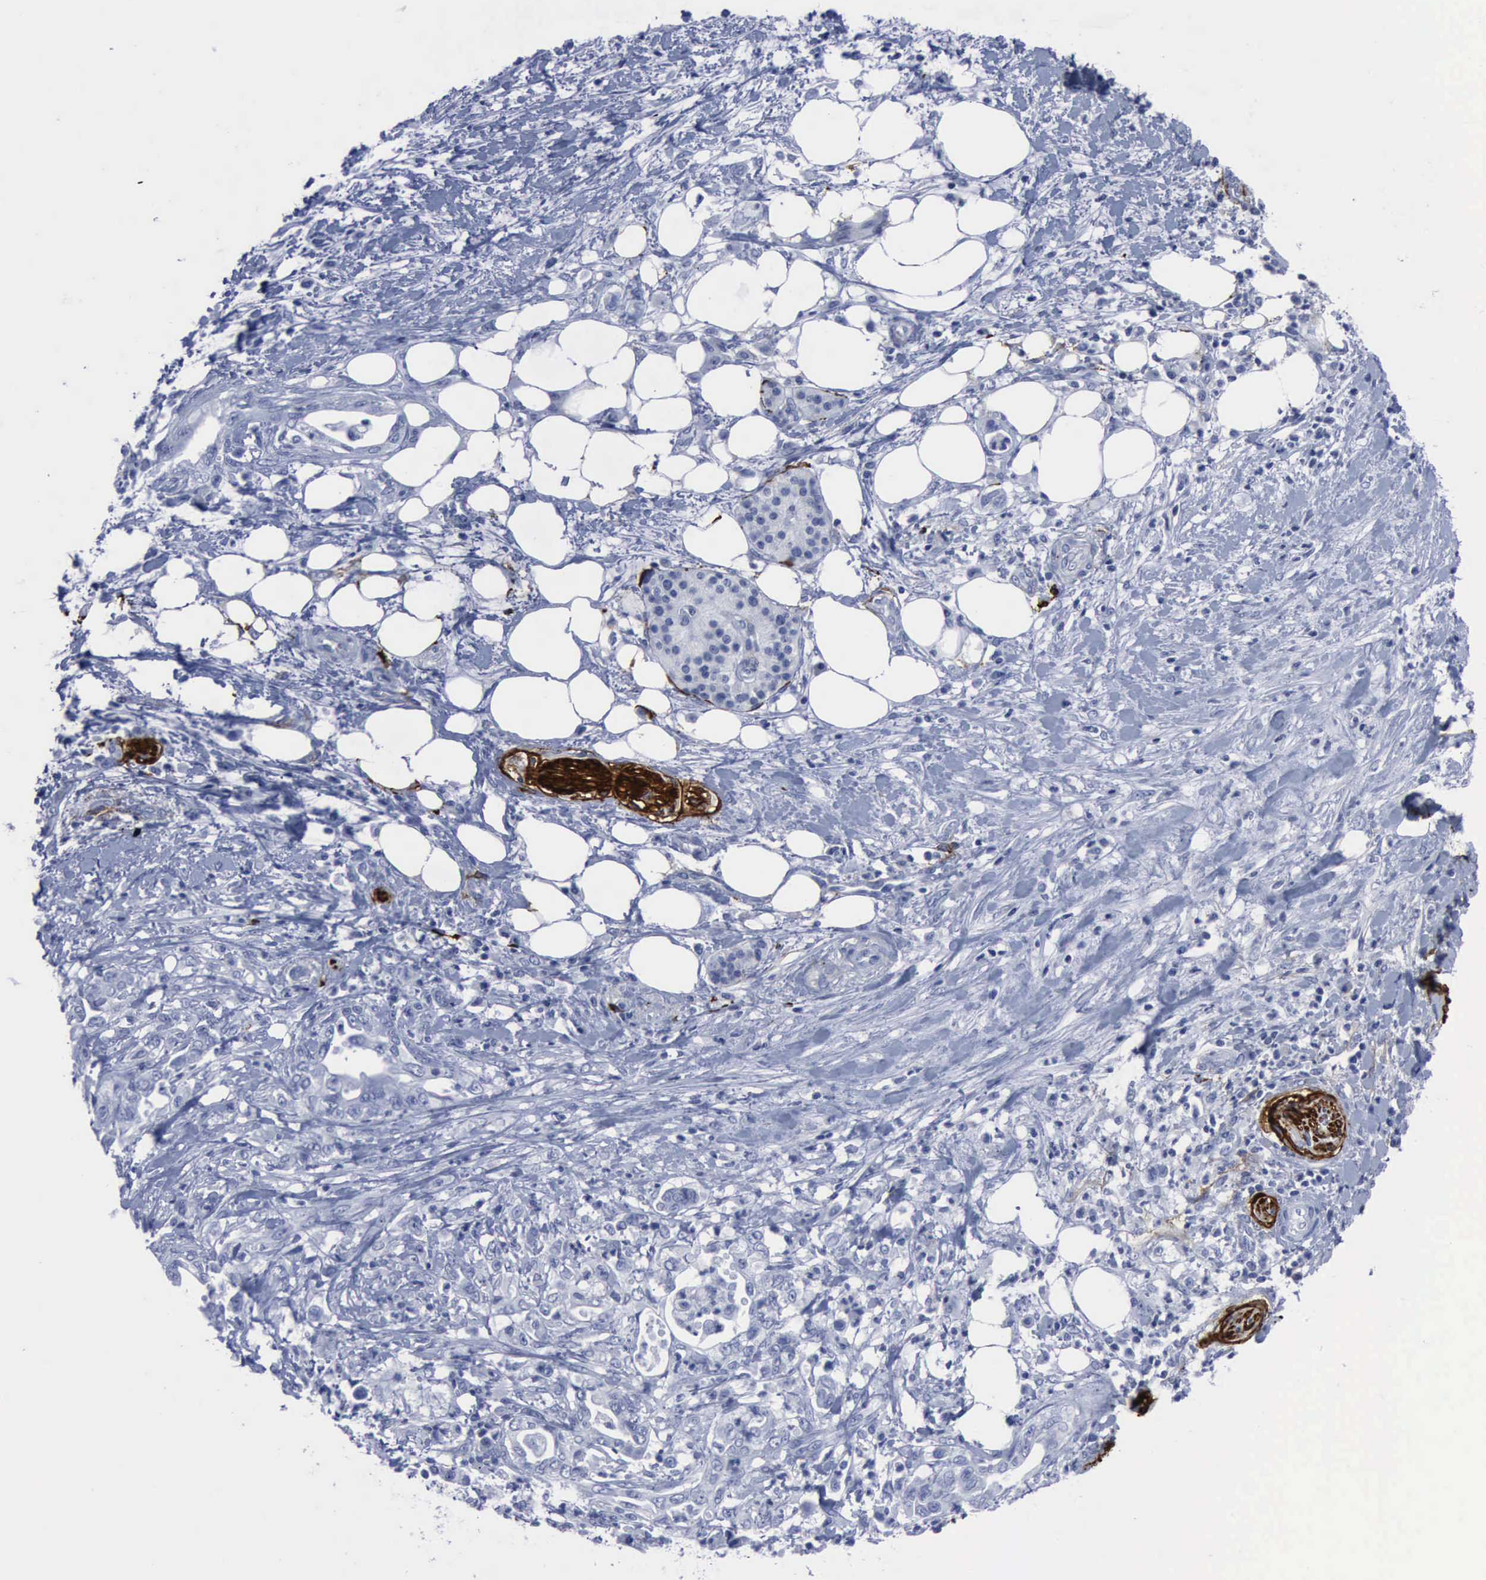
{"staining": {"intensity": "negative", "quantity": "none", "location": "none"}, "tissue": "pancreatic cancer", "cell_type": "Tumor cells", "image_type": "cancer", "snomed": [{"axis": "morphology", "description": "Adenocarcinoma, NOS"}, {"axis": "topography", "description": "Pancreas"}], "caption": "Histopathology image shows no protein staining in tumor cells of pancreatic cancer tissue. Nuclei are stained in blue.", "gene": "NGFR", "patient": {"sex": "female", "age": 66}}